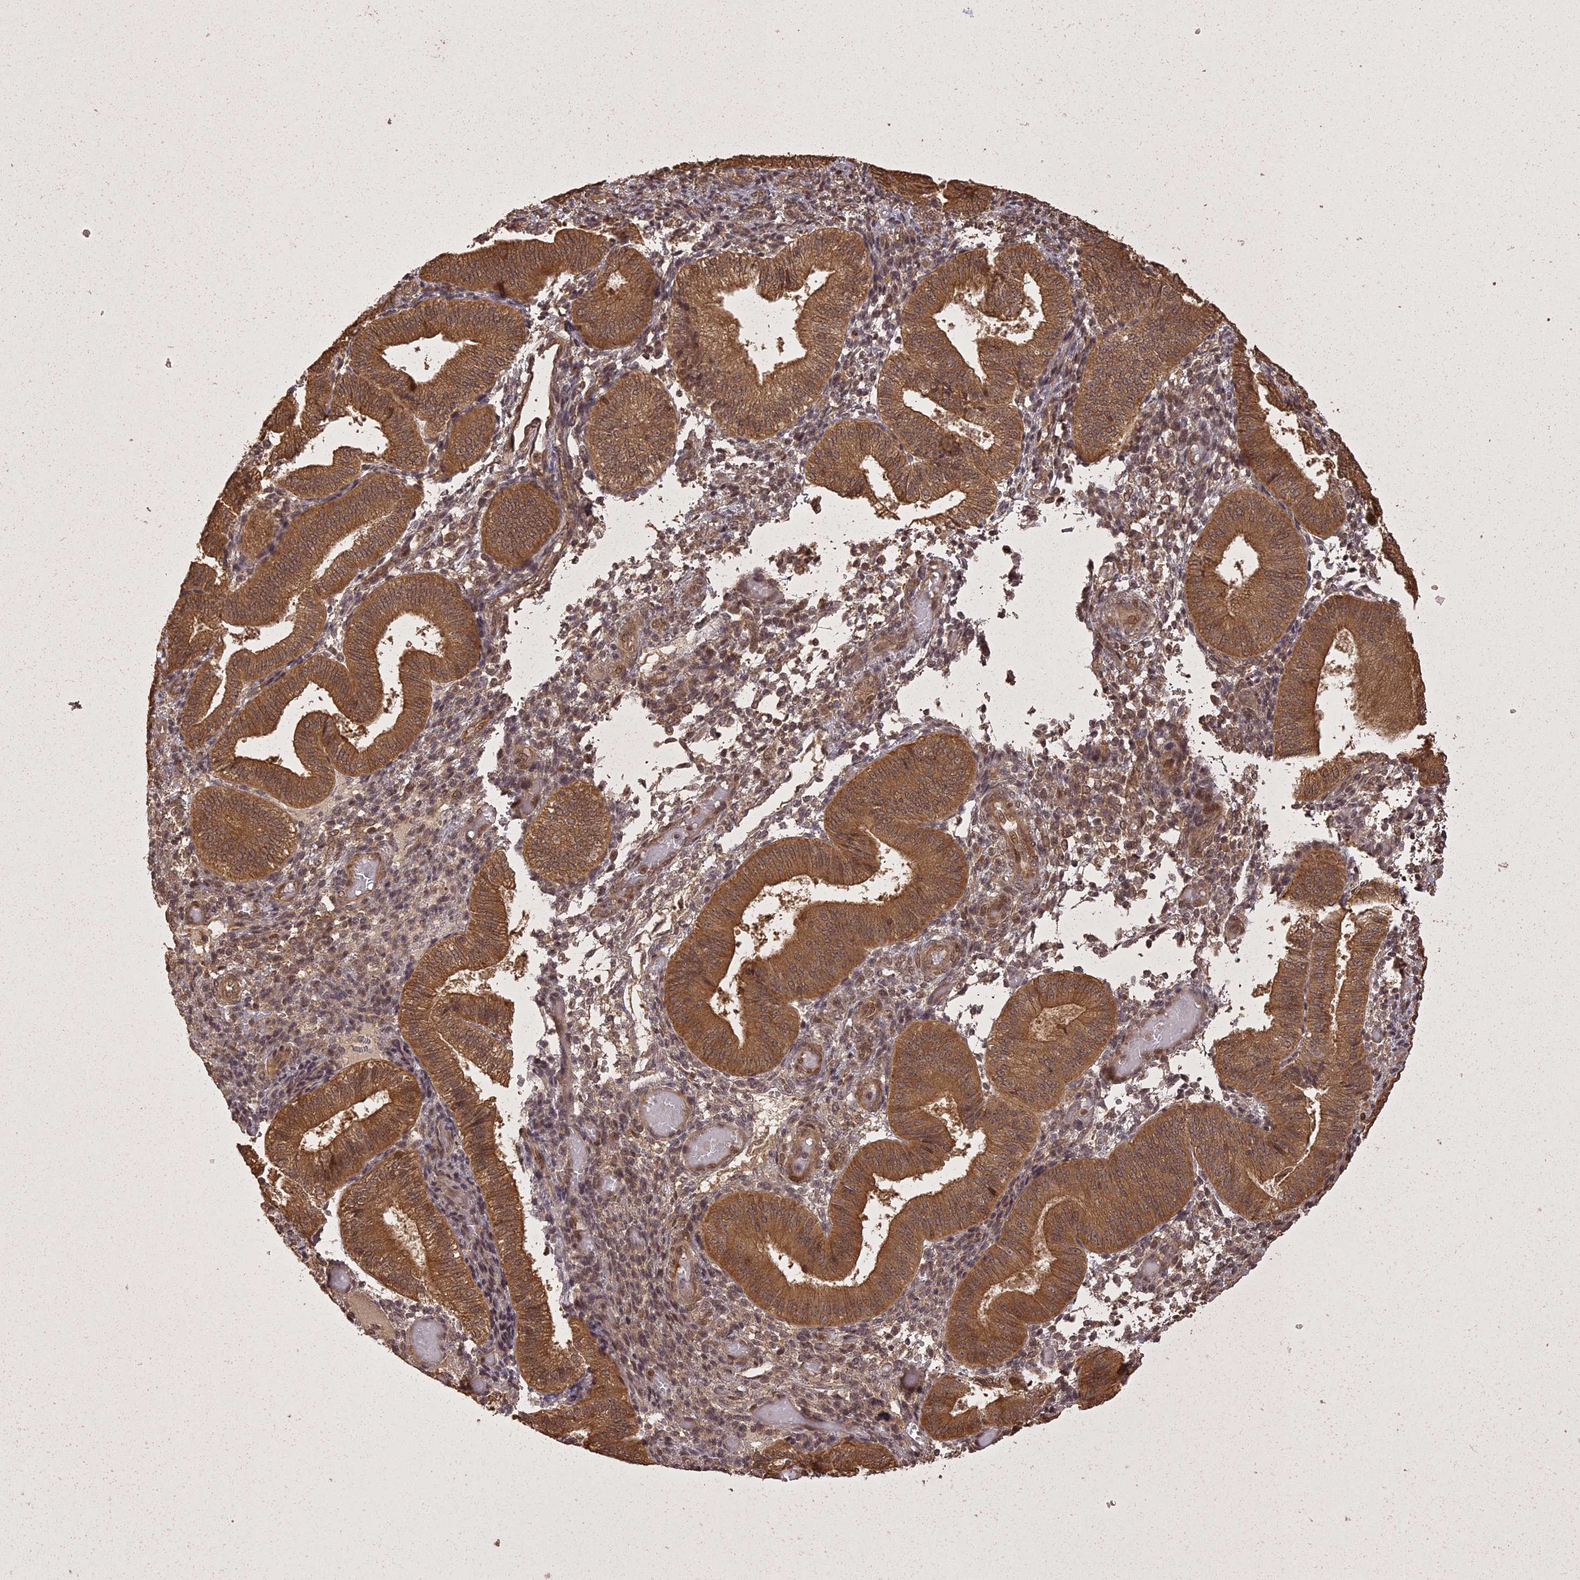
{"staining": {"intensity": "weak", "quantity": ">75%", "location": "cytoplasmic/membranous"}, "tissue": "endometrium", "cell_type": "Cells in endometrial stroma", "image_type": "normal", "snomed": [{"axis": "morphology", "description": "Normal tissue, NOS"}, {"axis": "topography", "description": "Endometrium"}], "caption": "Immunohistochemistry staining of normal endometrium, which reveals low levels of weak cytoplasmic/membranous staining in about >75% of cells in endometrial stroma indicating weak cytoplasmic/membranous protein expression. The staining was performed using DAB (brown) for protein detection and nuclei were counterstained in hematoxylin (blue).", "gene": "LIN37", "patient": {"sex": "female", "age": 34}}